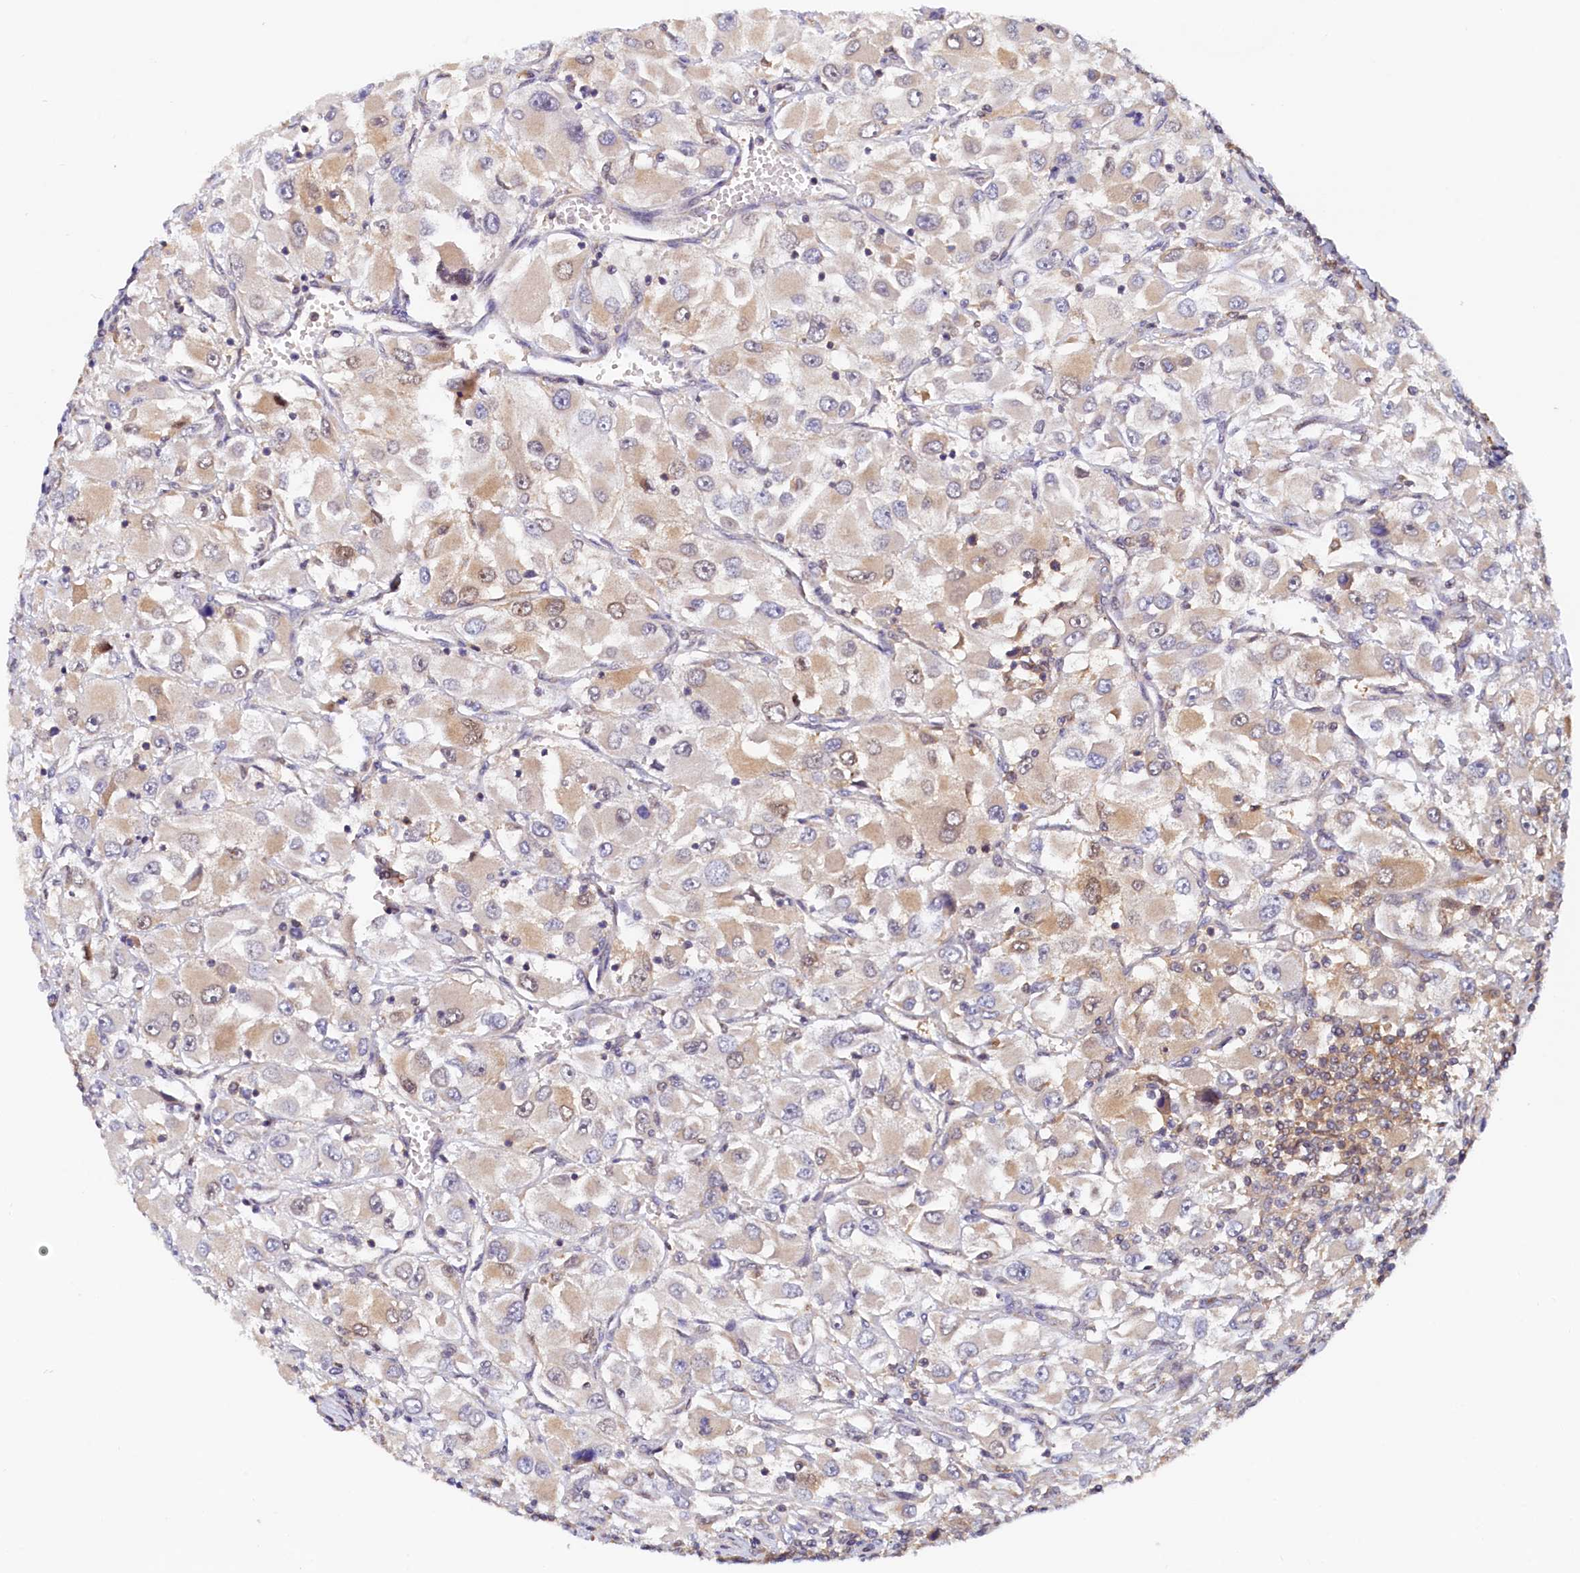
{"staining": {"intensity": "weak", "quantity": "25%-75%", "location": "cytoplasmic/membranous"}, "tissue": "renal cancer", "cell_type": "Tumor cells", "image_type": "cancer", "snomed": [{"axis": "morphology", "description": "Adenocarcinoma, NOS"}, {"axis": "topography", "description": "Kidney"}], "caption": "Renal cancer (adenocarcinoma) was stained to show a protein in brown. There is low levels of weak cytoplasmic/membranous staining in approximately 25%-75% of tumor cells.", "gene": "PAAF1", "patient": {"sex": "female", "age": 52}}